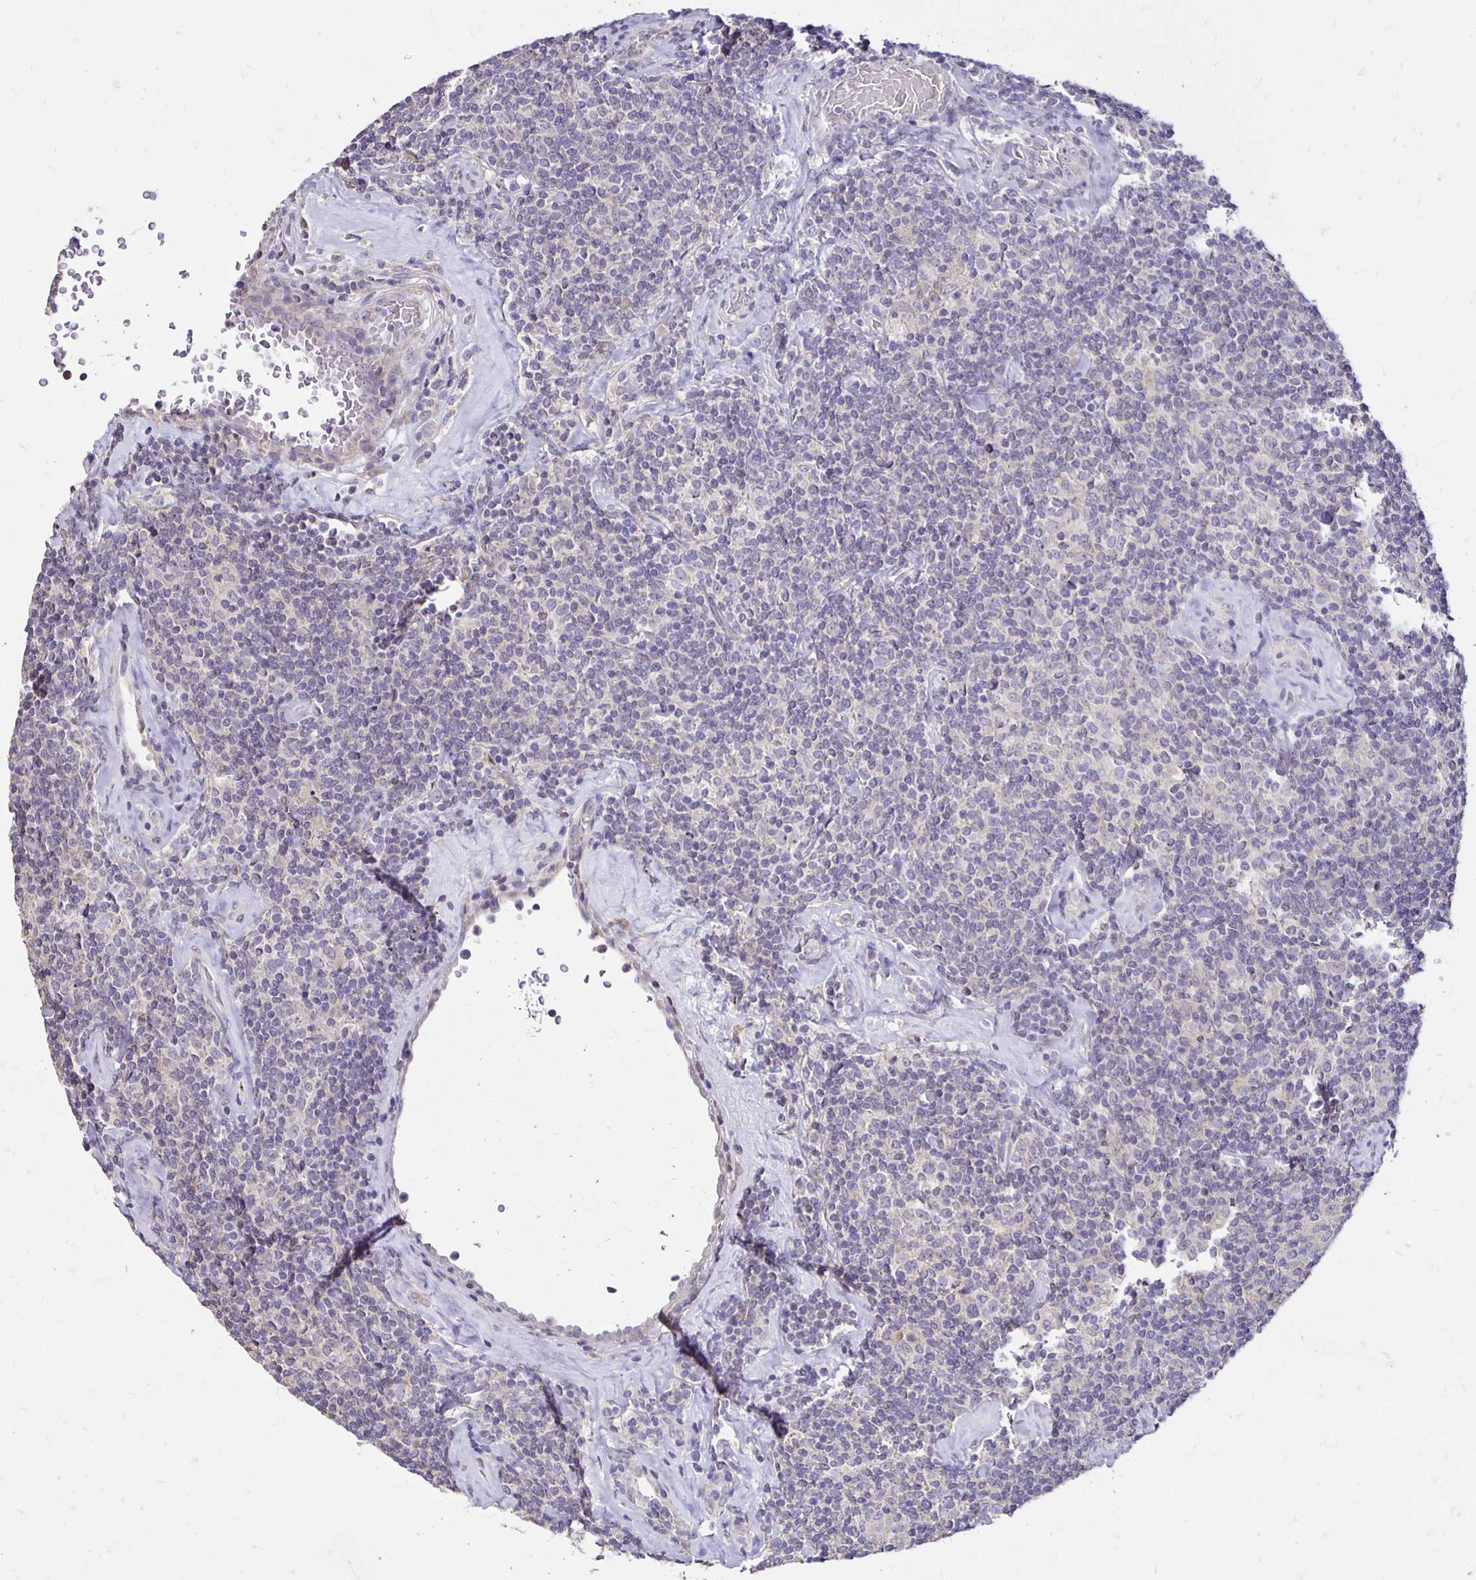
{"staining": {"intensity": "negative", "quantity": "none", "location": "none"}, "tissue": "lymphoma", "cell_type": "Tumor cells", "image_type": "cancer", "snomed": [{"axis": "morphology", "description": "Malignant lymphoma, non-Hodgkin's type, Low grade"}, {"axis": "topography", "description": "Lymph node"}], "caption": "IHC of low-grade malignant lymphoma, non-Hodgkin's type exhibits no staining in tumor cells.", "gene": "PNPLA3", "patient": {"sex": "female", "age": 56}}